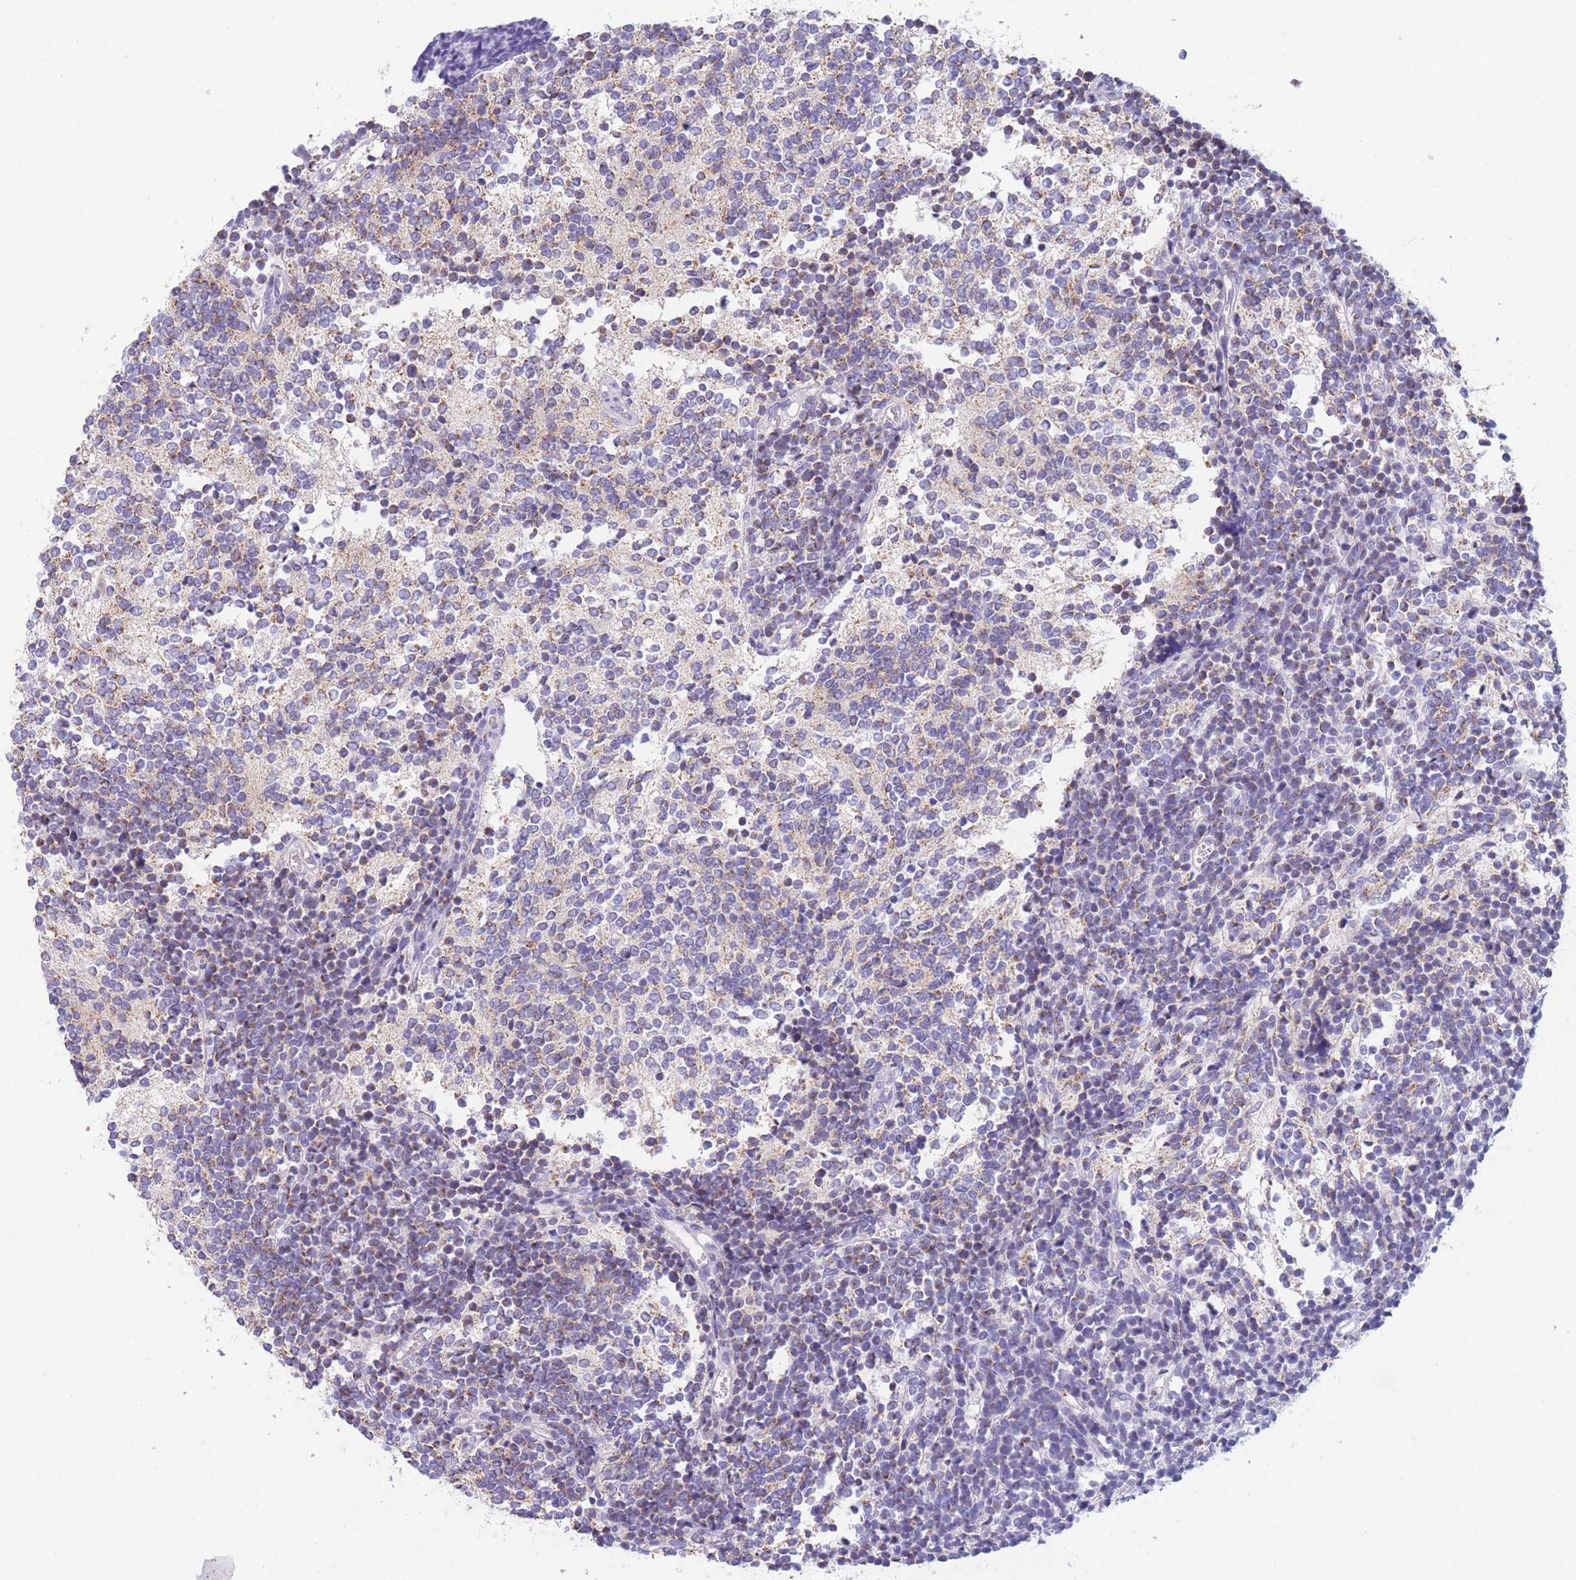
{"staining": {"intensity": "moderate", "quantity": "25%-75%", "location": "cytoplasmic/membranous"}, "tissue": "glioma", "cell_type": "Tumor cells", "image_type": "cancer", "snomed": [{"axis": "morphology", "description": "Glioma, malignant, Low grade"}, {"axis": "topography", "description": "Brain"}], "caption": "This is a micrograph of IHC staining of malignant glioma (low-grade), which shows moderate expression in the cytoplasmic/membranous of tumor cells.", "gene": "DHRS11", "patient": {"sex": "female", "age": 1}}